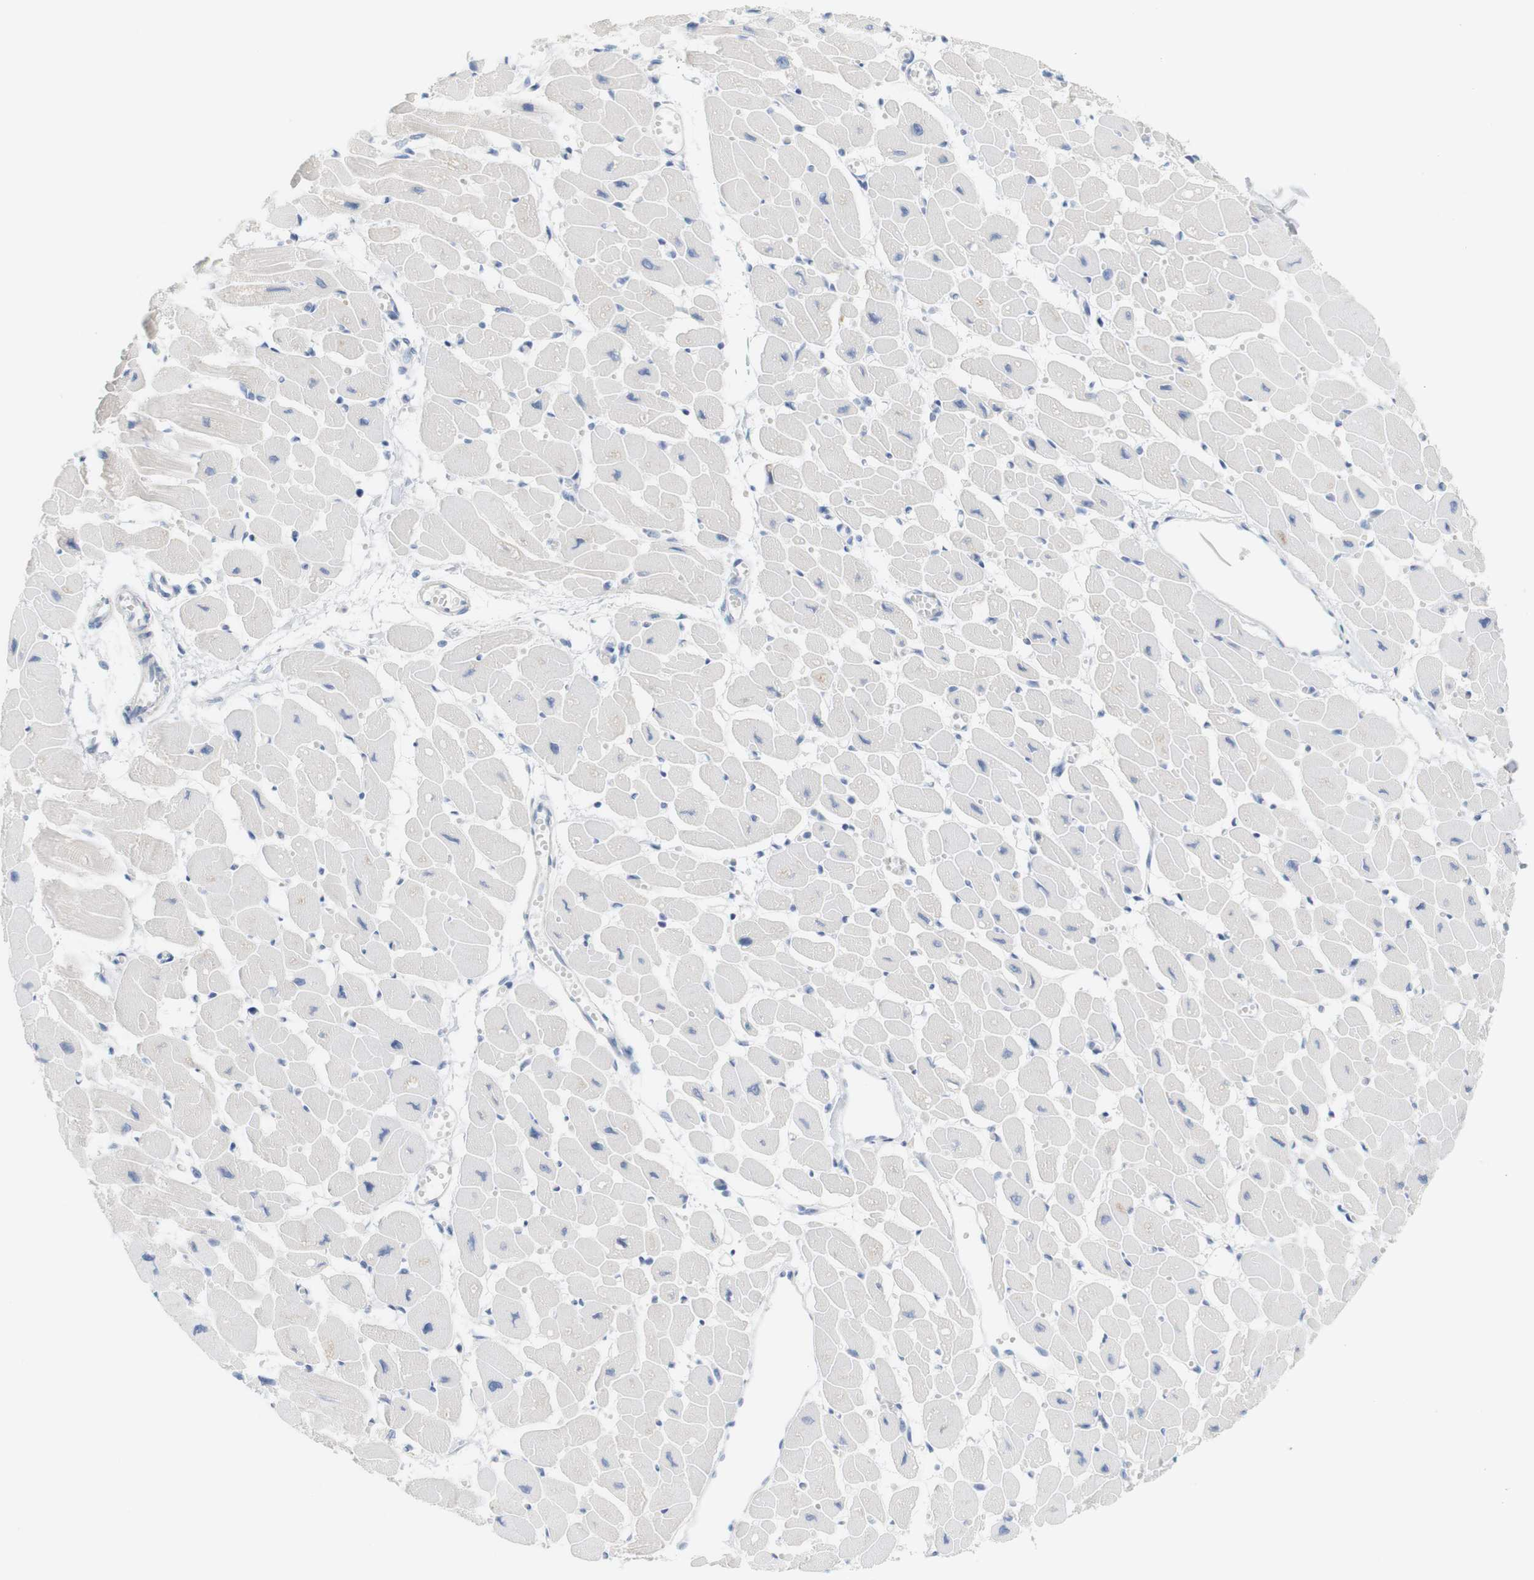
{"staining": {"intensity": "negative", "quantity": "none", "location": "none"}, "tissue": "heart muscle", "cell_type": "Cardiomyocytes", "image_type": "normal", "snomed": [{"axis": "morphology", "description": "Normal tissue, NOS"}, {"axis": "topography", "description": "Heart"}], "caption": "This photomicrograph is of unremarkable heart muscle stained with IHC to label a protein in brown with the nuclei are counter-stained blue. There is no positivity in cardiomyocytes.", "gene": "RGS9", "patient": {"sex": "female", "age": 54}}